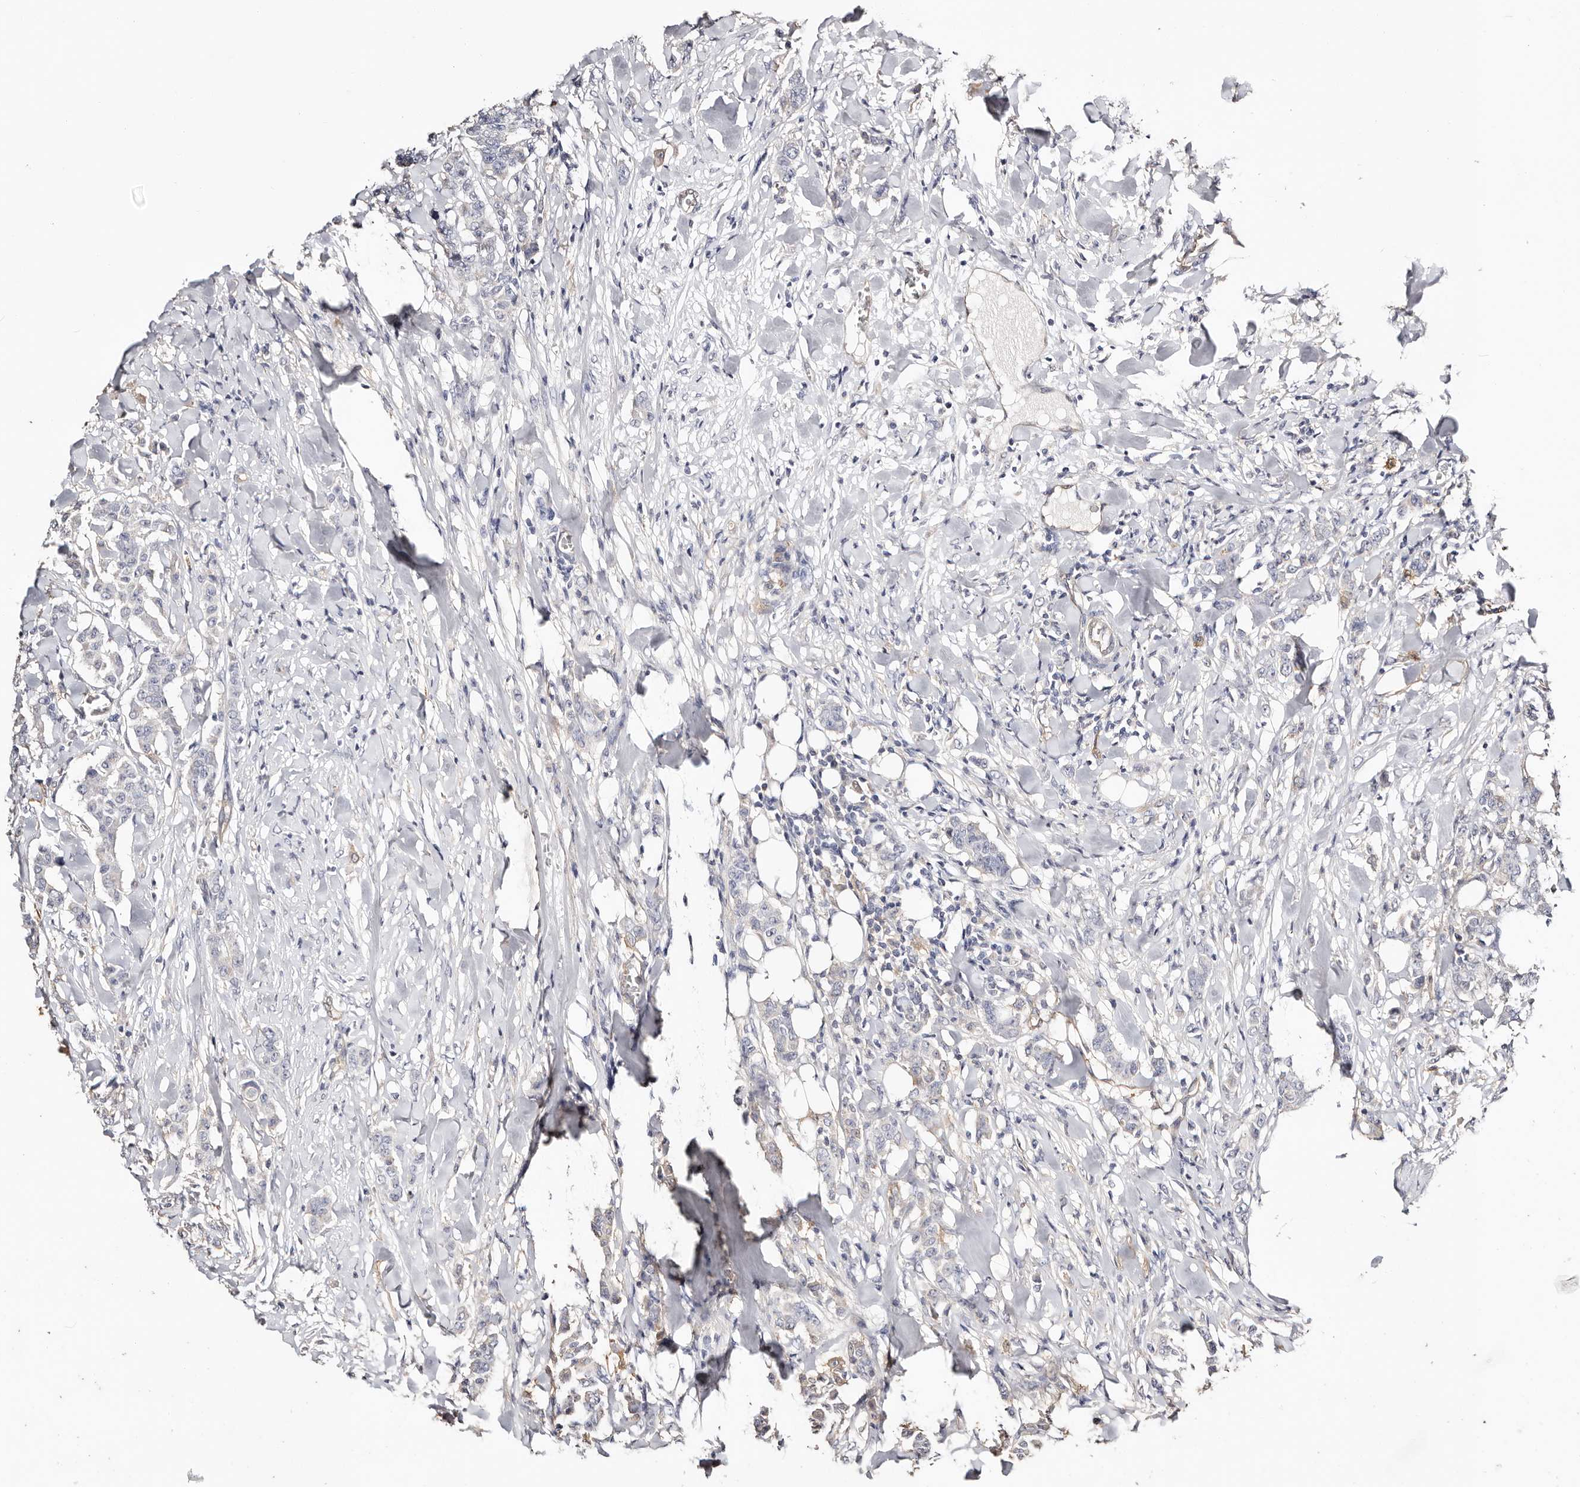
{"staining": {"intensity": "negative", "quantity": "none", "location": "none"}, "tissue": "breast cancer", "cell_type": "Tumor cells", "image_type": "cancer", "snomed": [{"axis": "morphology", "description": "Duct carcinoma"}, {"axis": "topography", "description": "Breast"}], "caption": "Immunohistochemical staining of breast intraductal carcinoma exhibits no significant positivity in tumor cells.", "gene": "TGM2", "patient": {"sex": "female", "age": 40}}